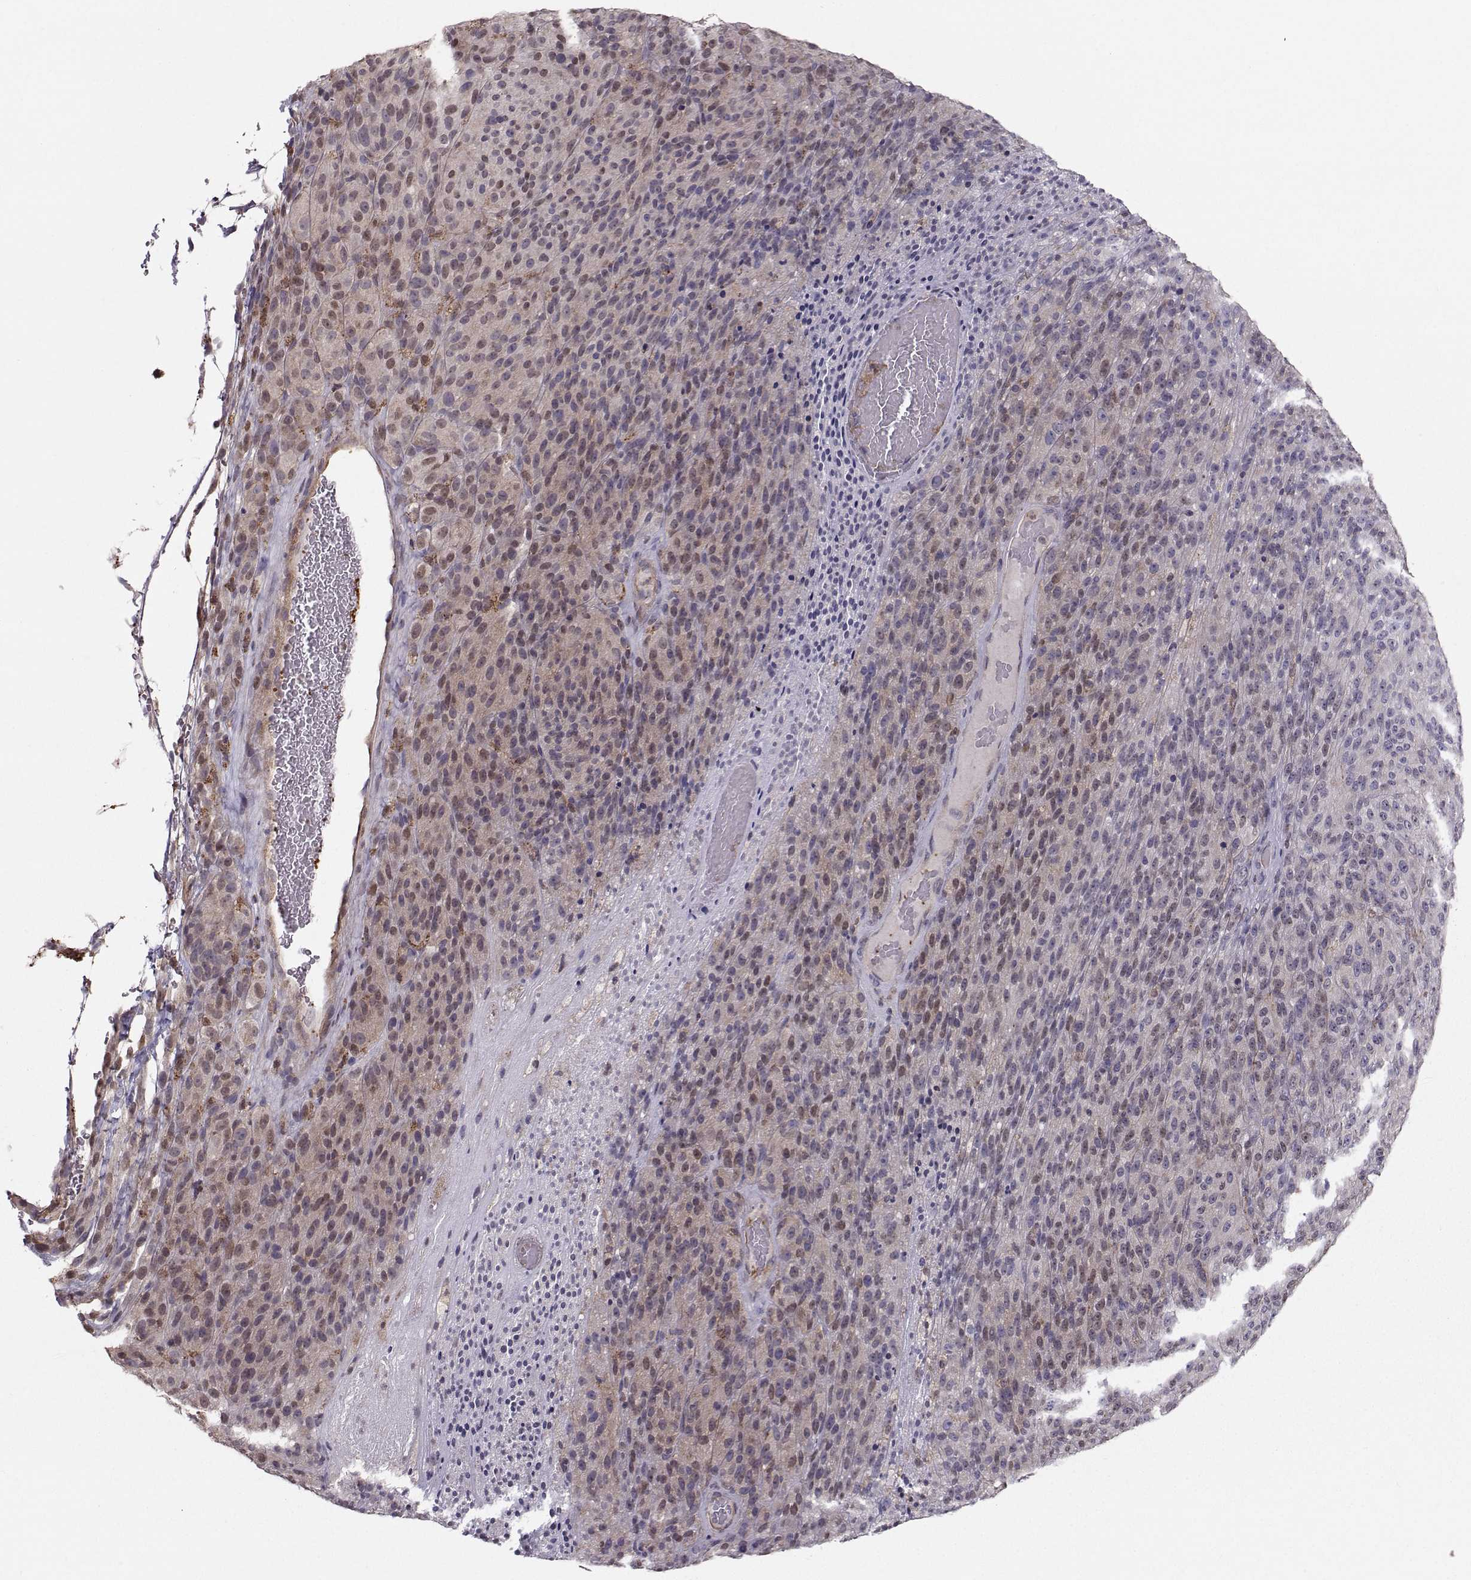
{"staining": {"intensity": "negative", "quantity": "none", "location": "none"}, "tissue": "melanoma", "cell_type": "Tumor cells", "image_type": "cancer", "snomed": [{"axis": "morphology", "description": "Malignant melanoma, Metastatic site"}, {"axis": "topography", "description": "Brain"}], "caption": "Immunohistochemical staining of human melanoma reveals no significant staining in tumor cells.", "gene": "ASB16", "patient": {"sex": "female", "age": 56}}